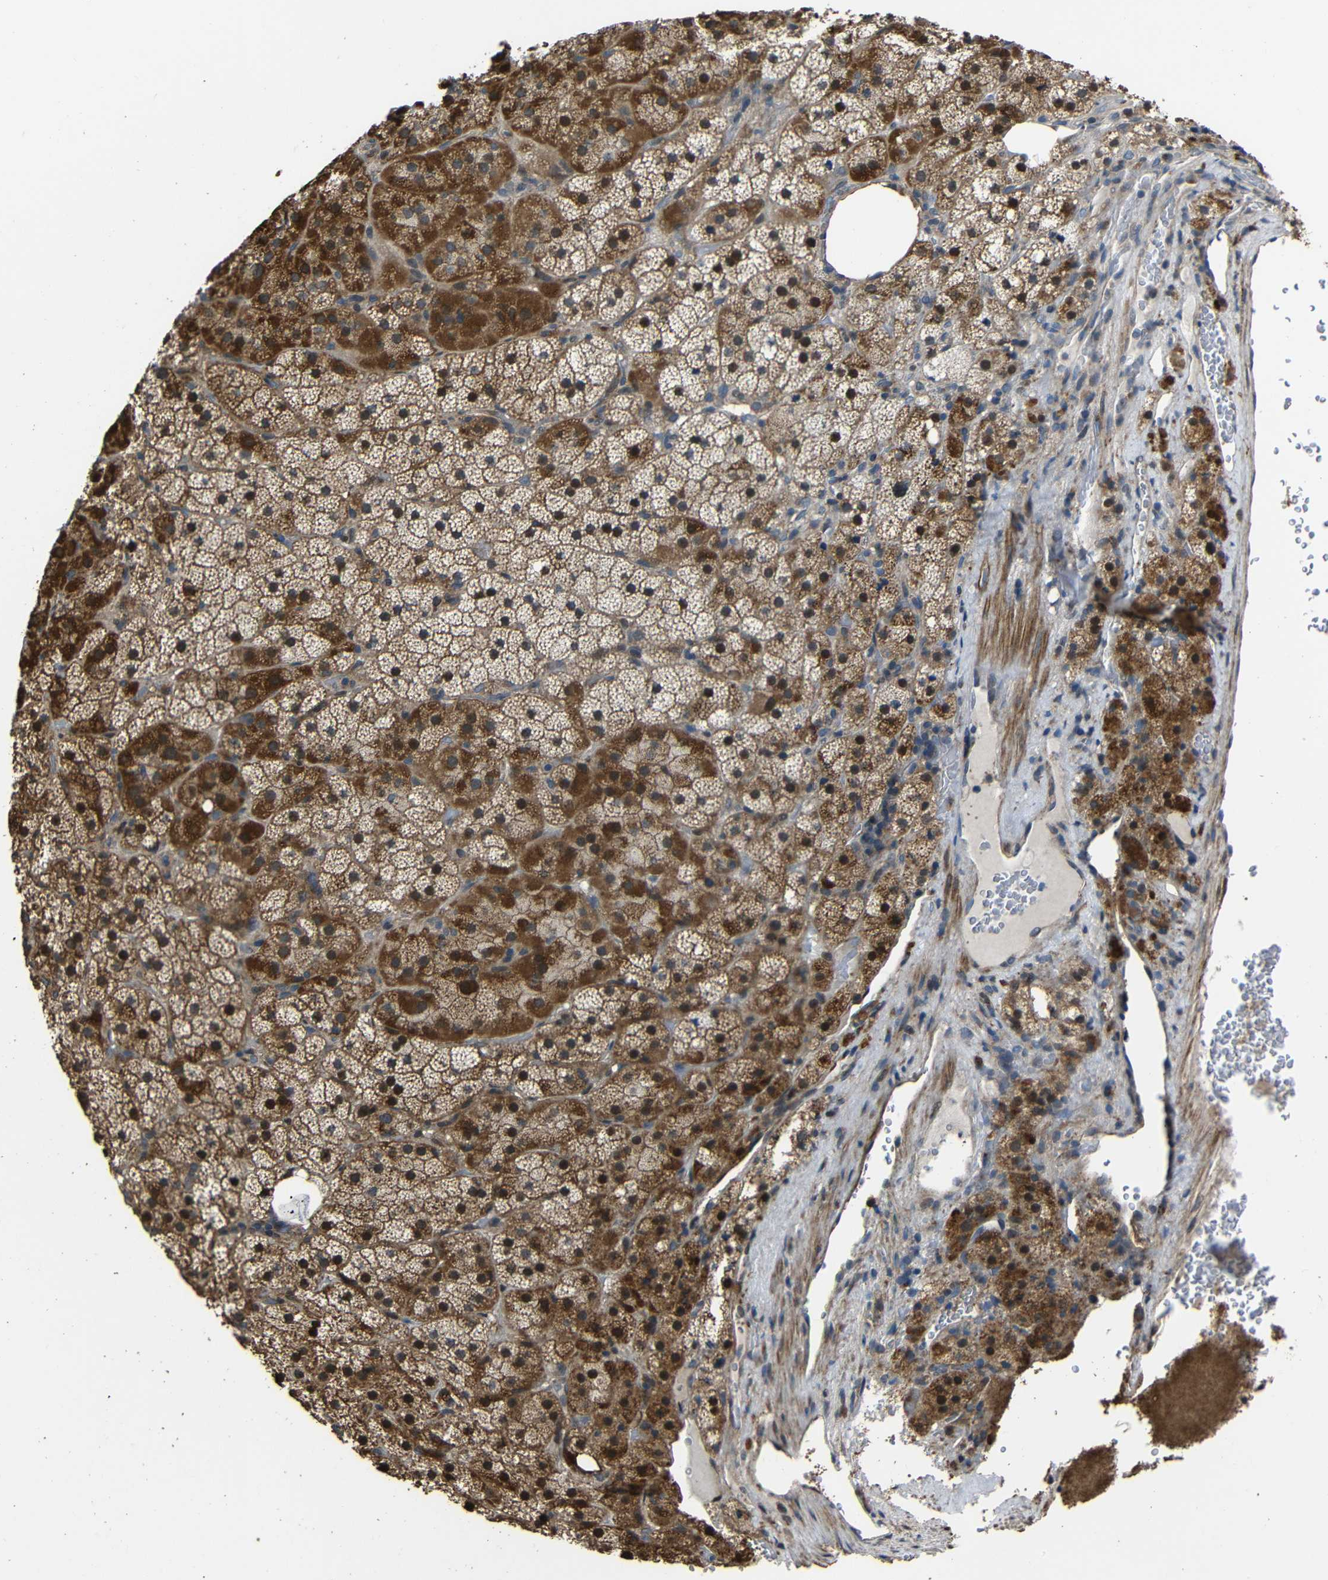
{"staining": {"intensity": "moderate", "quantity": ">75%", "location": "cytoplasmic/membranous"}, "tissue": "adrenal gland", "cell_type": "Glandular cells", "image_type": "normal", "snomed": [{"axis": "morphology", "description": "Normal tissue, NOS"}, {"axis": "topography", "description": "Adrenal gland"}], "caption": "Adrenal gland stained with DAB (3,3'-diaminobenzidine) immunohistochemistry (IHC) shows medium levels of moderate cytoplasmic/membranous expression in about >75% of glandular cells. The protein is stained brown, and the nuclei are stained in blue (DAB IHC with brightfield microscopy, high magnification).", "gene": "SNN", "patient": {"sex": "female", "age": 59}}